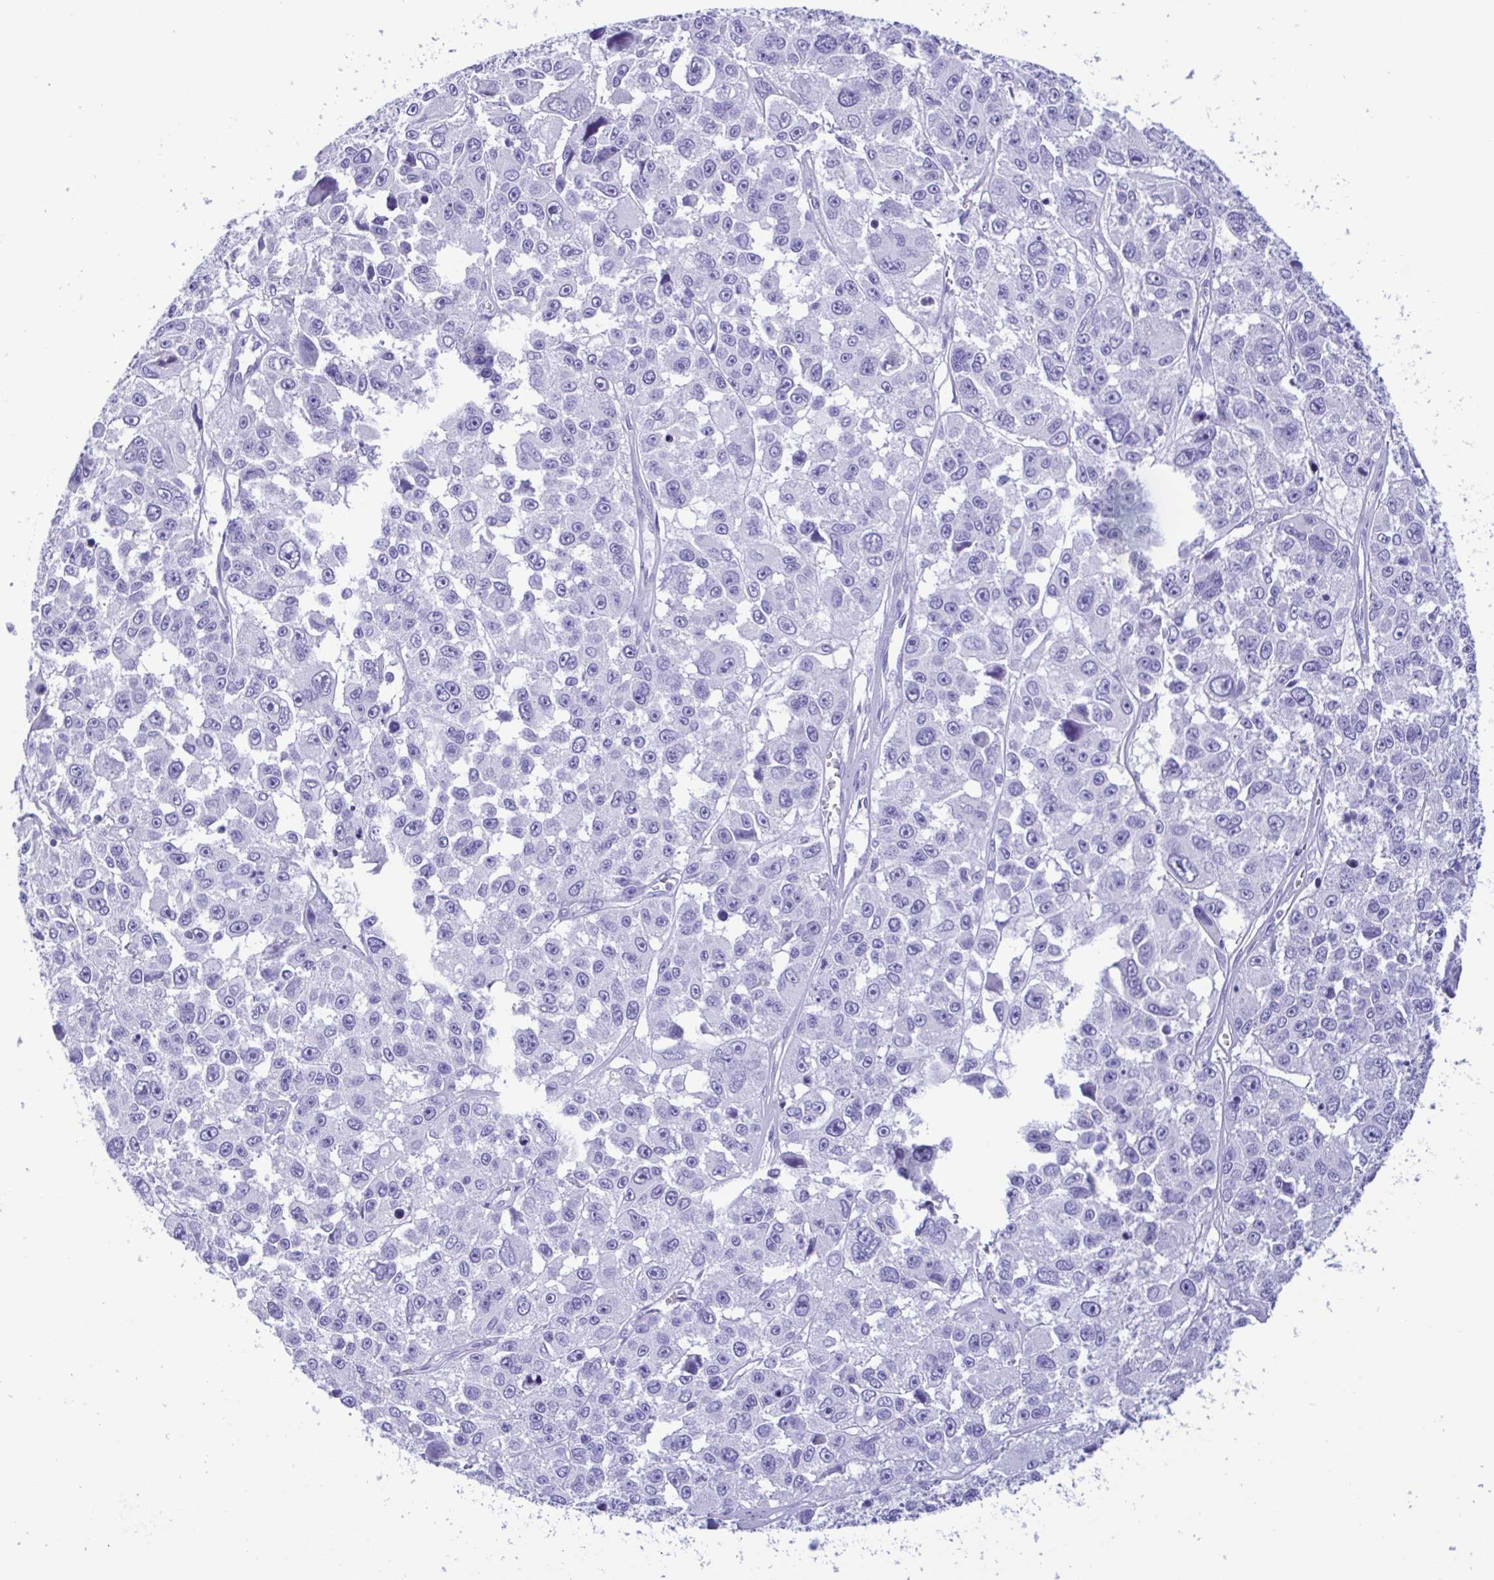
{"staining": {"intensity": "negative", "quantity": "none", "location": "none"}, "tissue": "melanoma", "cell_type": "Tumor cells", "image_type": "cancer", "snomed": [{"axis": "morphology", "description": "Malignant melanoma, NOS"}, {"axis": "topography", "description": "Skin"}], "caption": "The immunohistochemistry (IHC) micrograph has no significant expression in tumor cells of malignant melanoma tissue.", "gene": "TSPY2", "patient": {"sex": "female", "age": 66}}